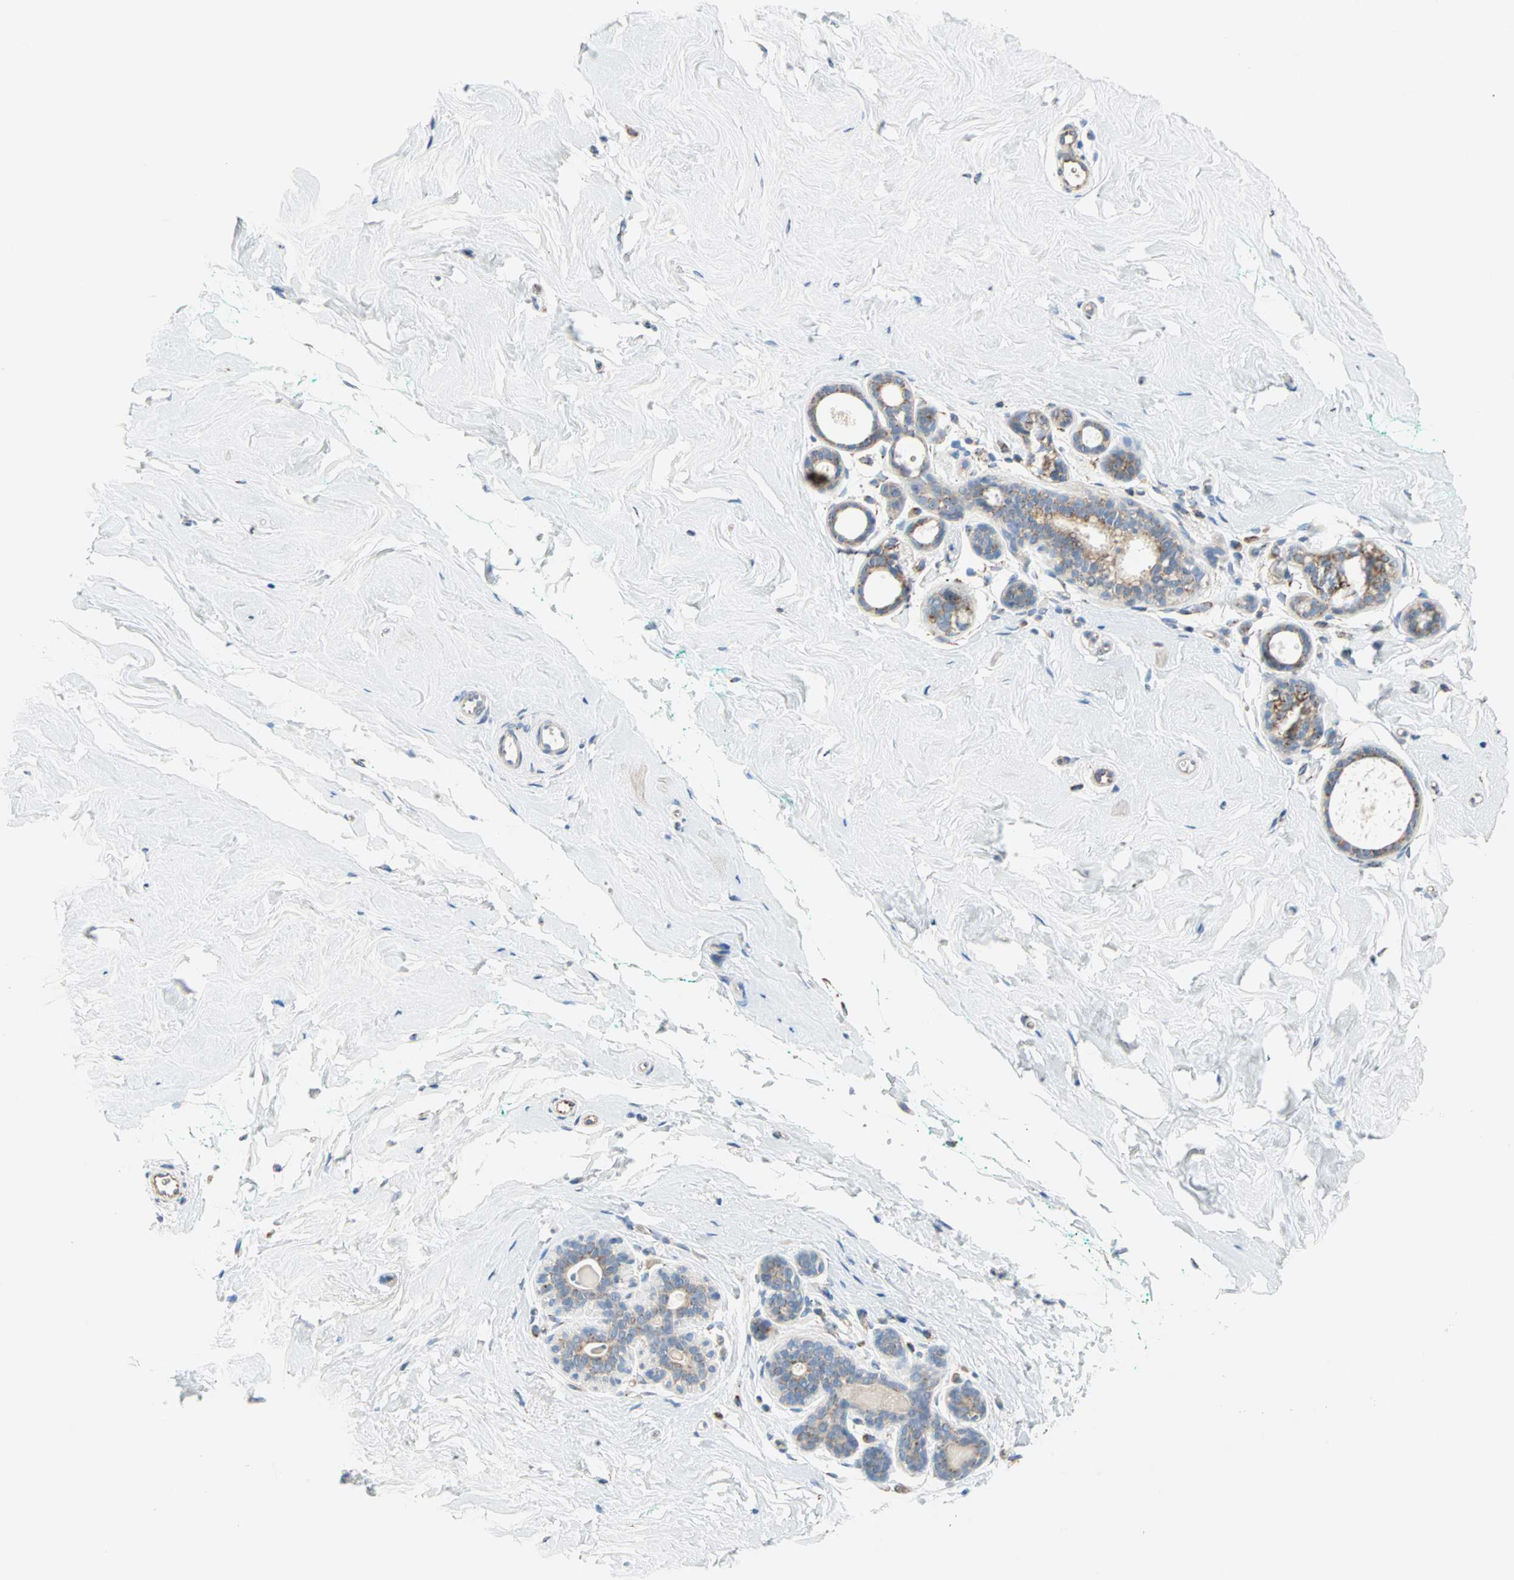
{"staining": {"intensity": "negative", "quantity": "none", "location": "none"}, "tissue": "breast", "cell_type": "Adipocytes", "image_type": "normal", "snomed": [{"axis": "morphology", "description": "Normal tissue, NOS"}, {"axis": "topography", "description": "Breast"}], "caption": "Immunohistochemistry histopathology image of benign breast stained for a protein (brown), which exhibits no expression in adipocytes.", "gene": "TST", "patient": {"sex": "female", "age": 52}}